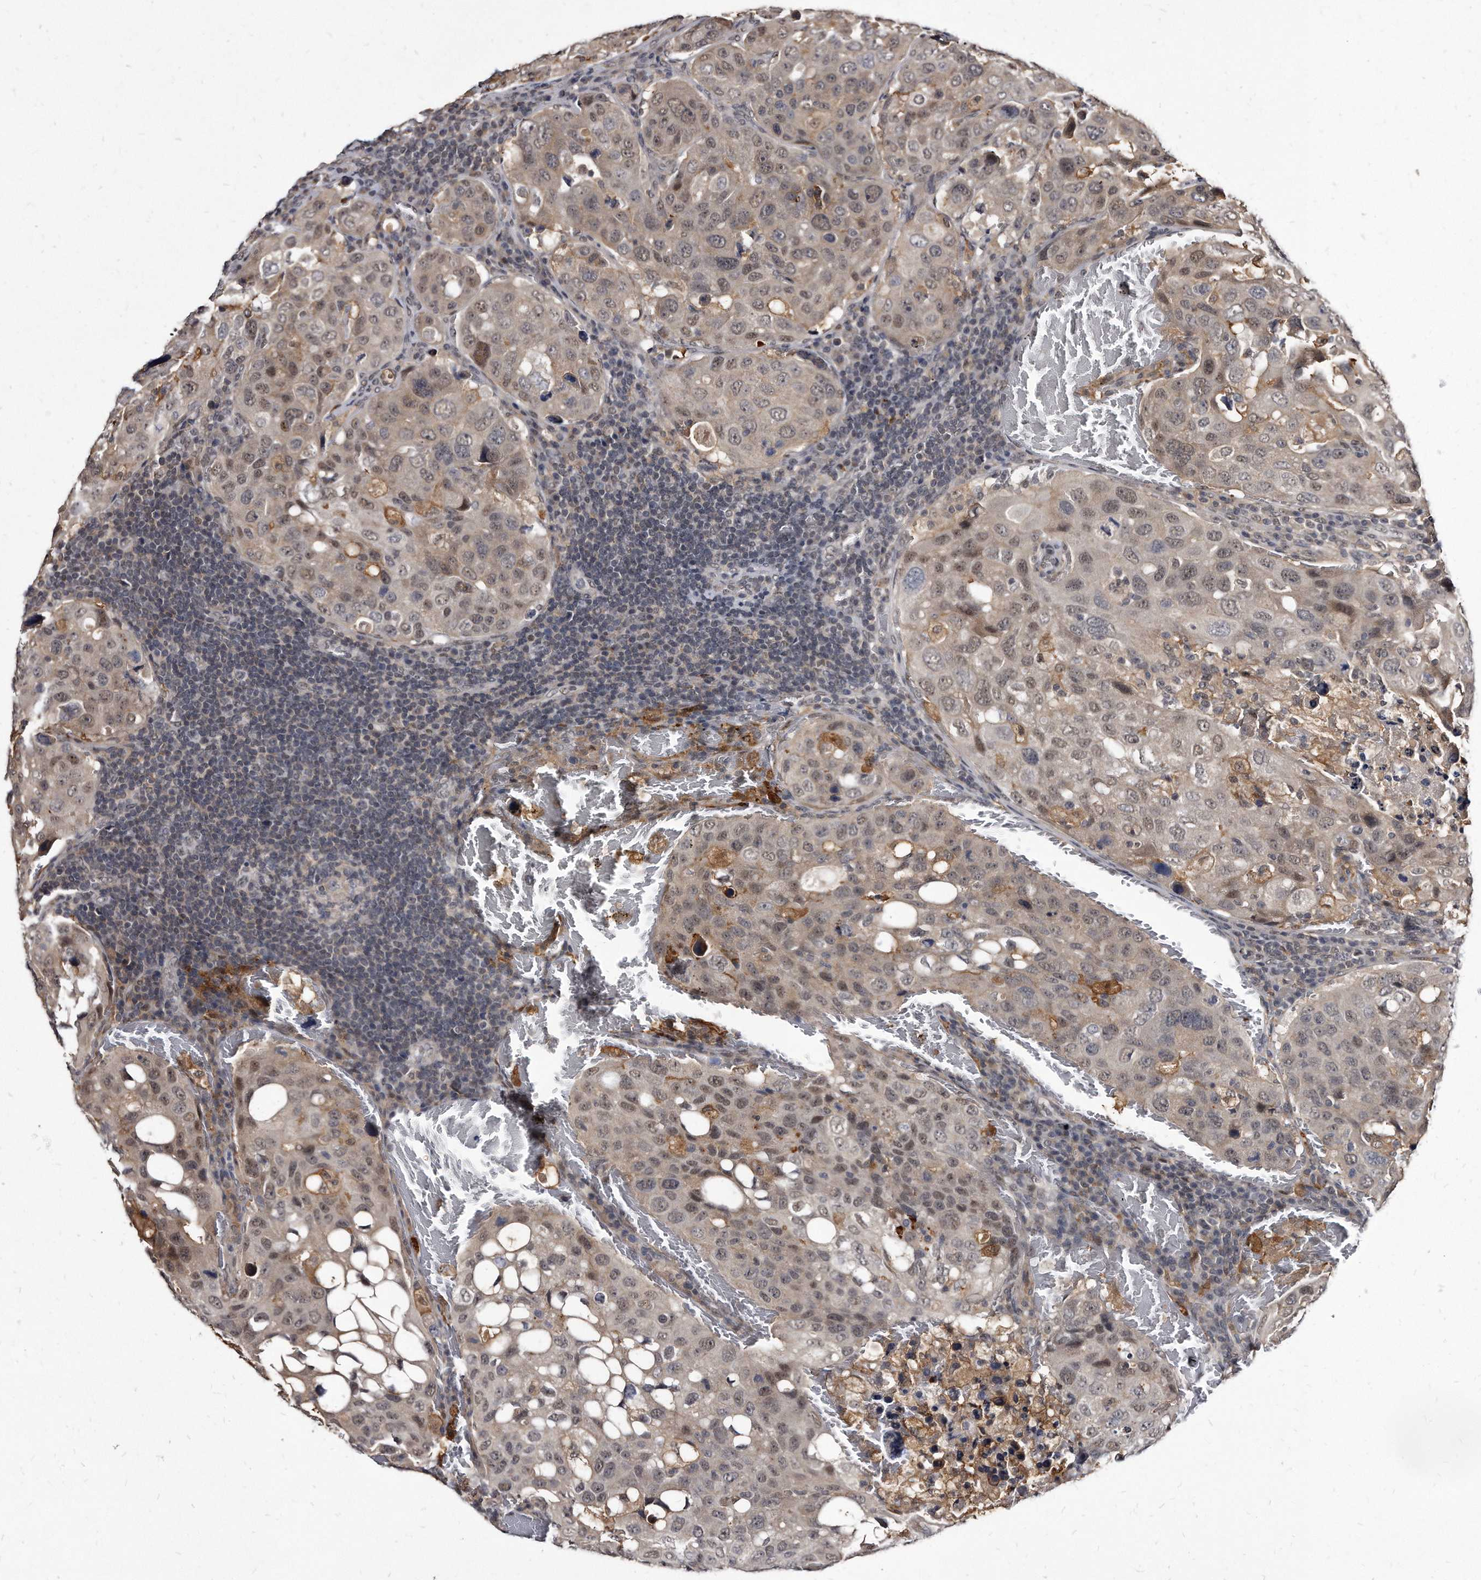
{"staining": {"intensity": "weak", "quantity": "<25%", "location": "nuclear"}, "tissue": "urothelial cancer", "cell_type": "Tumor cells", "image_type": "cancer", "snomed": [{"axis": "morphology", "description": "Urothelial carcinoma, High grade"}, {"axis": "topography", "description": "Lymph node"}, {"axis": "topography", "description": "Urinary bladder"}], "caption": "Immunohistochemistry (IHC) of urothelial cancer demonstrates no staining in tumor cells.", "gene": "KLHDC3", "patient": {"sex": "male", "age": 51}}